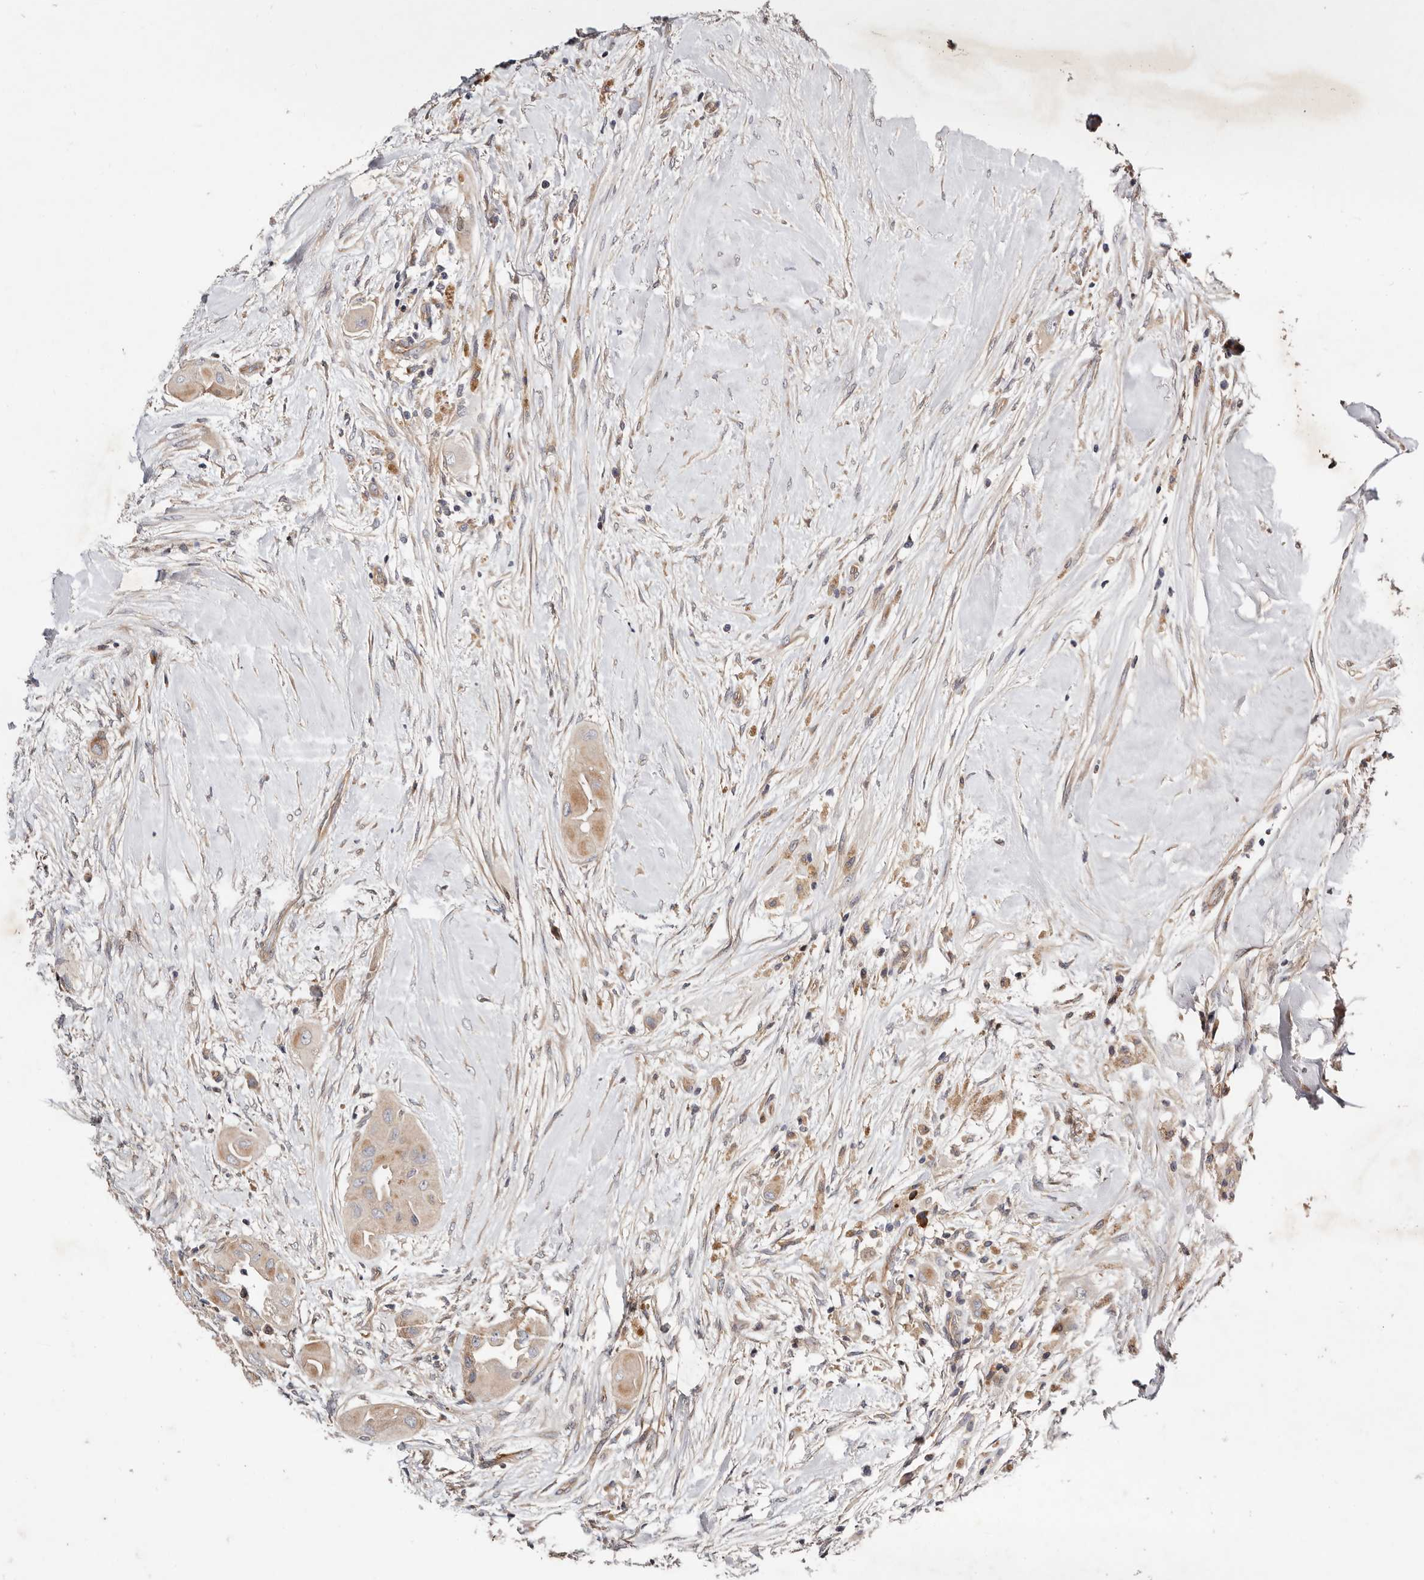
{"staining": {"intensity": "weak", "quantity": "<25%", "location": "cytoplasmic/membranous"}, "tissue": "thyroid cancer", "cell_type": "Tumor cells", "image_type": "cancer", "snomed": [{"axis": "morphology", "description": "Papillary adenocarcinoma, NOS"}, {"axis": "topography", "description": "Thyroid gland"}], "caption": "Tumor cells show no significant protein staining in papillary adenocarcinoma (thyroid).", "gene": "MACF1", "patient": {"sex": "female", "age": 59}}